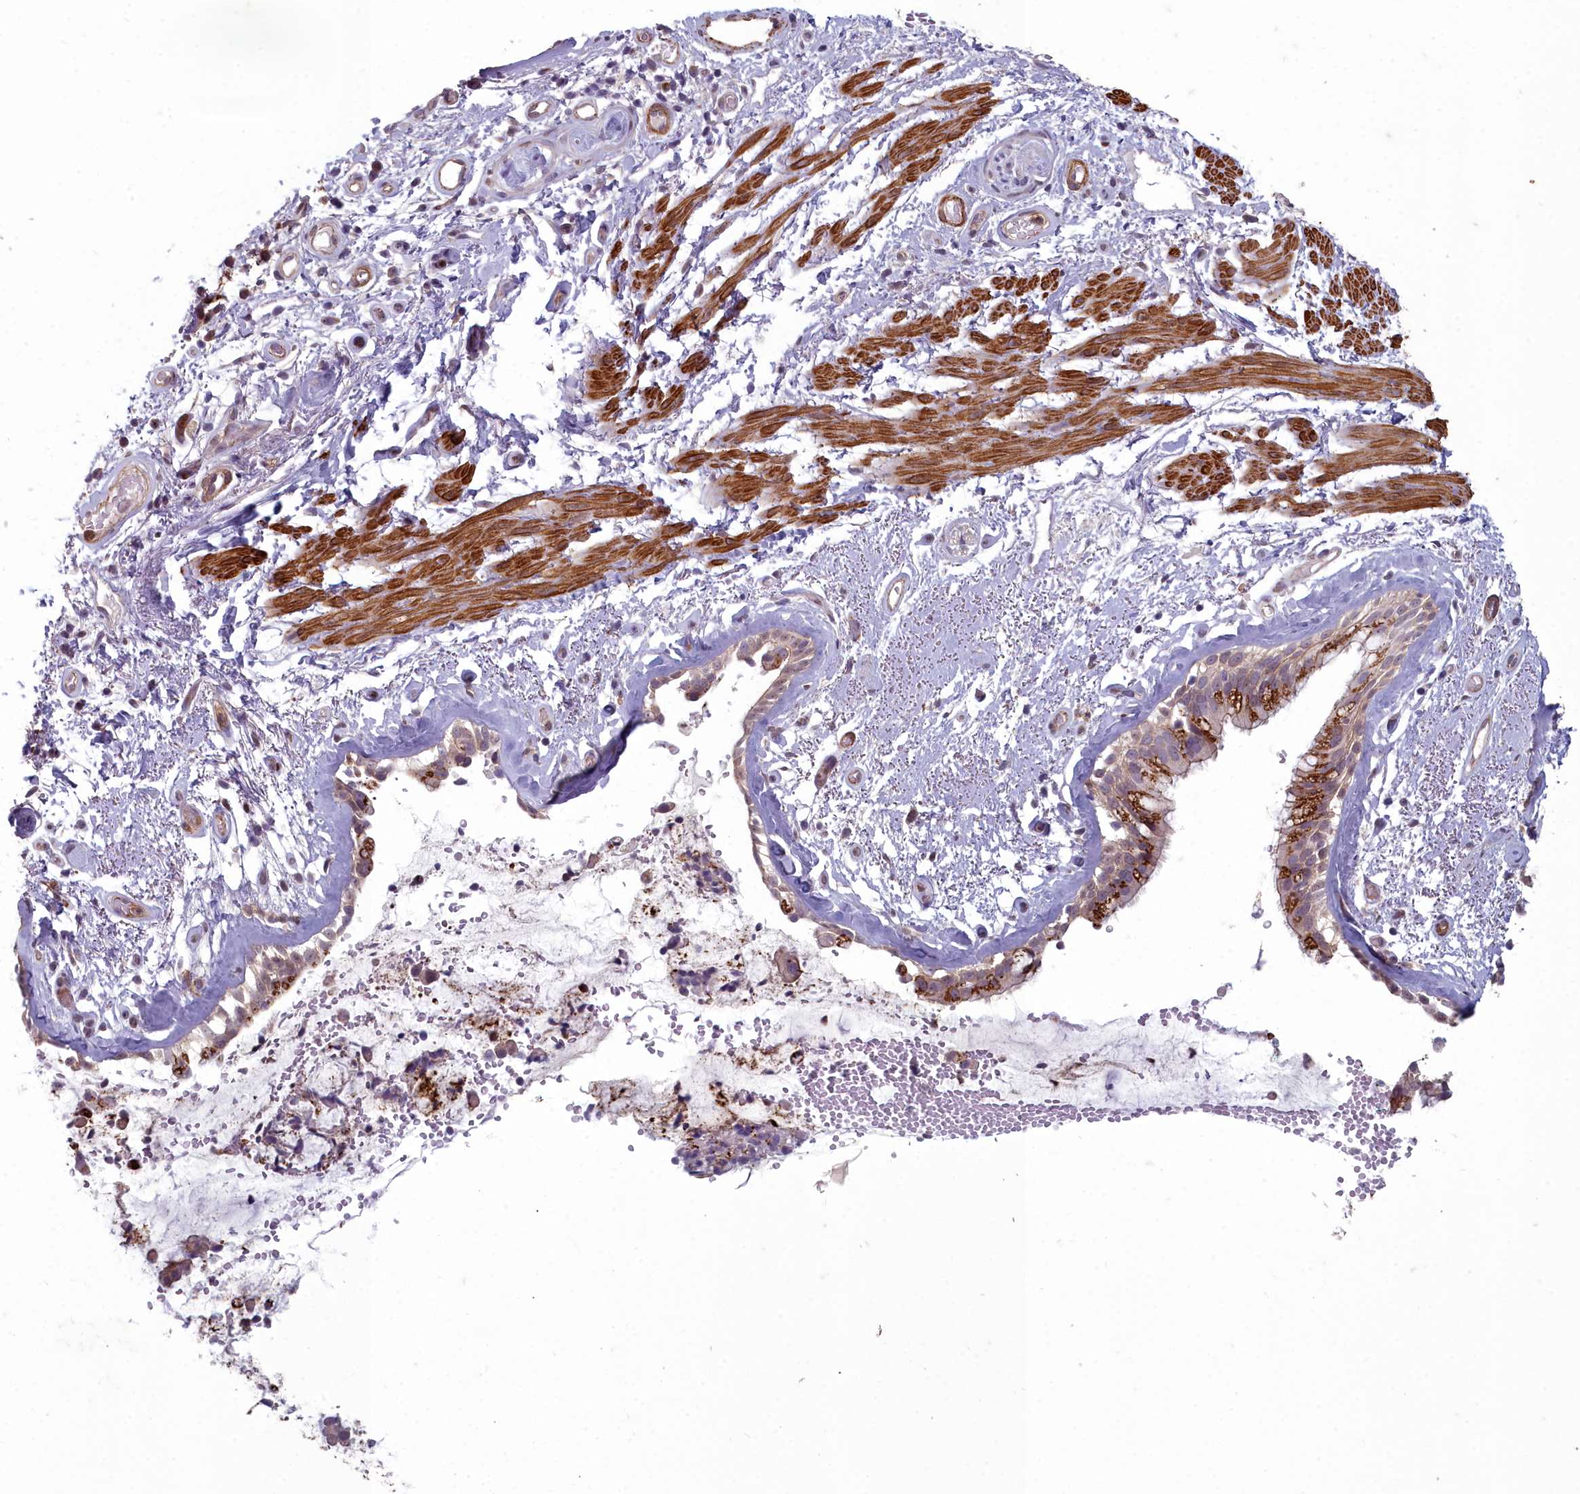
{"staining": {"intensity": "strong", "quantity": "25%-75%", "location": "cytoplasmic/membranous"}, "tissue": "bronchus", "cell_type": "Respiratory epithelial cells", "image_type": "normal", "snomed": [{"axis": "morphology", "description": "Normal tissue, NOS"}, {"axis": "topography", "description": "Cartilage tissue"}, {"axis": "topography", "description": "Bronchus"}], "caption": "DAB immunohistochemical staining of unremarkable human bronchus demonstrates strong cytoplasmic/membranous protein staining in approximately 25%-75% of respiratory epithelial cells. The protein of interest is shown in brown color, while the nuclei are stained blue.", "gene": "ZNF626", "patient": {"sex": "female", "age": 66}}